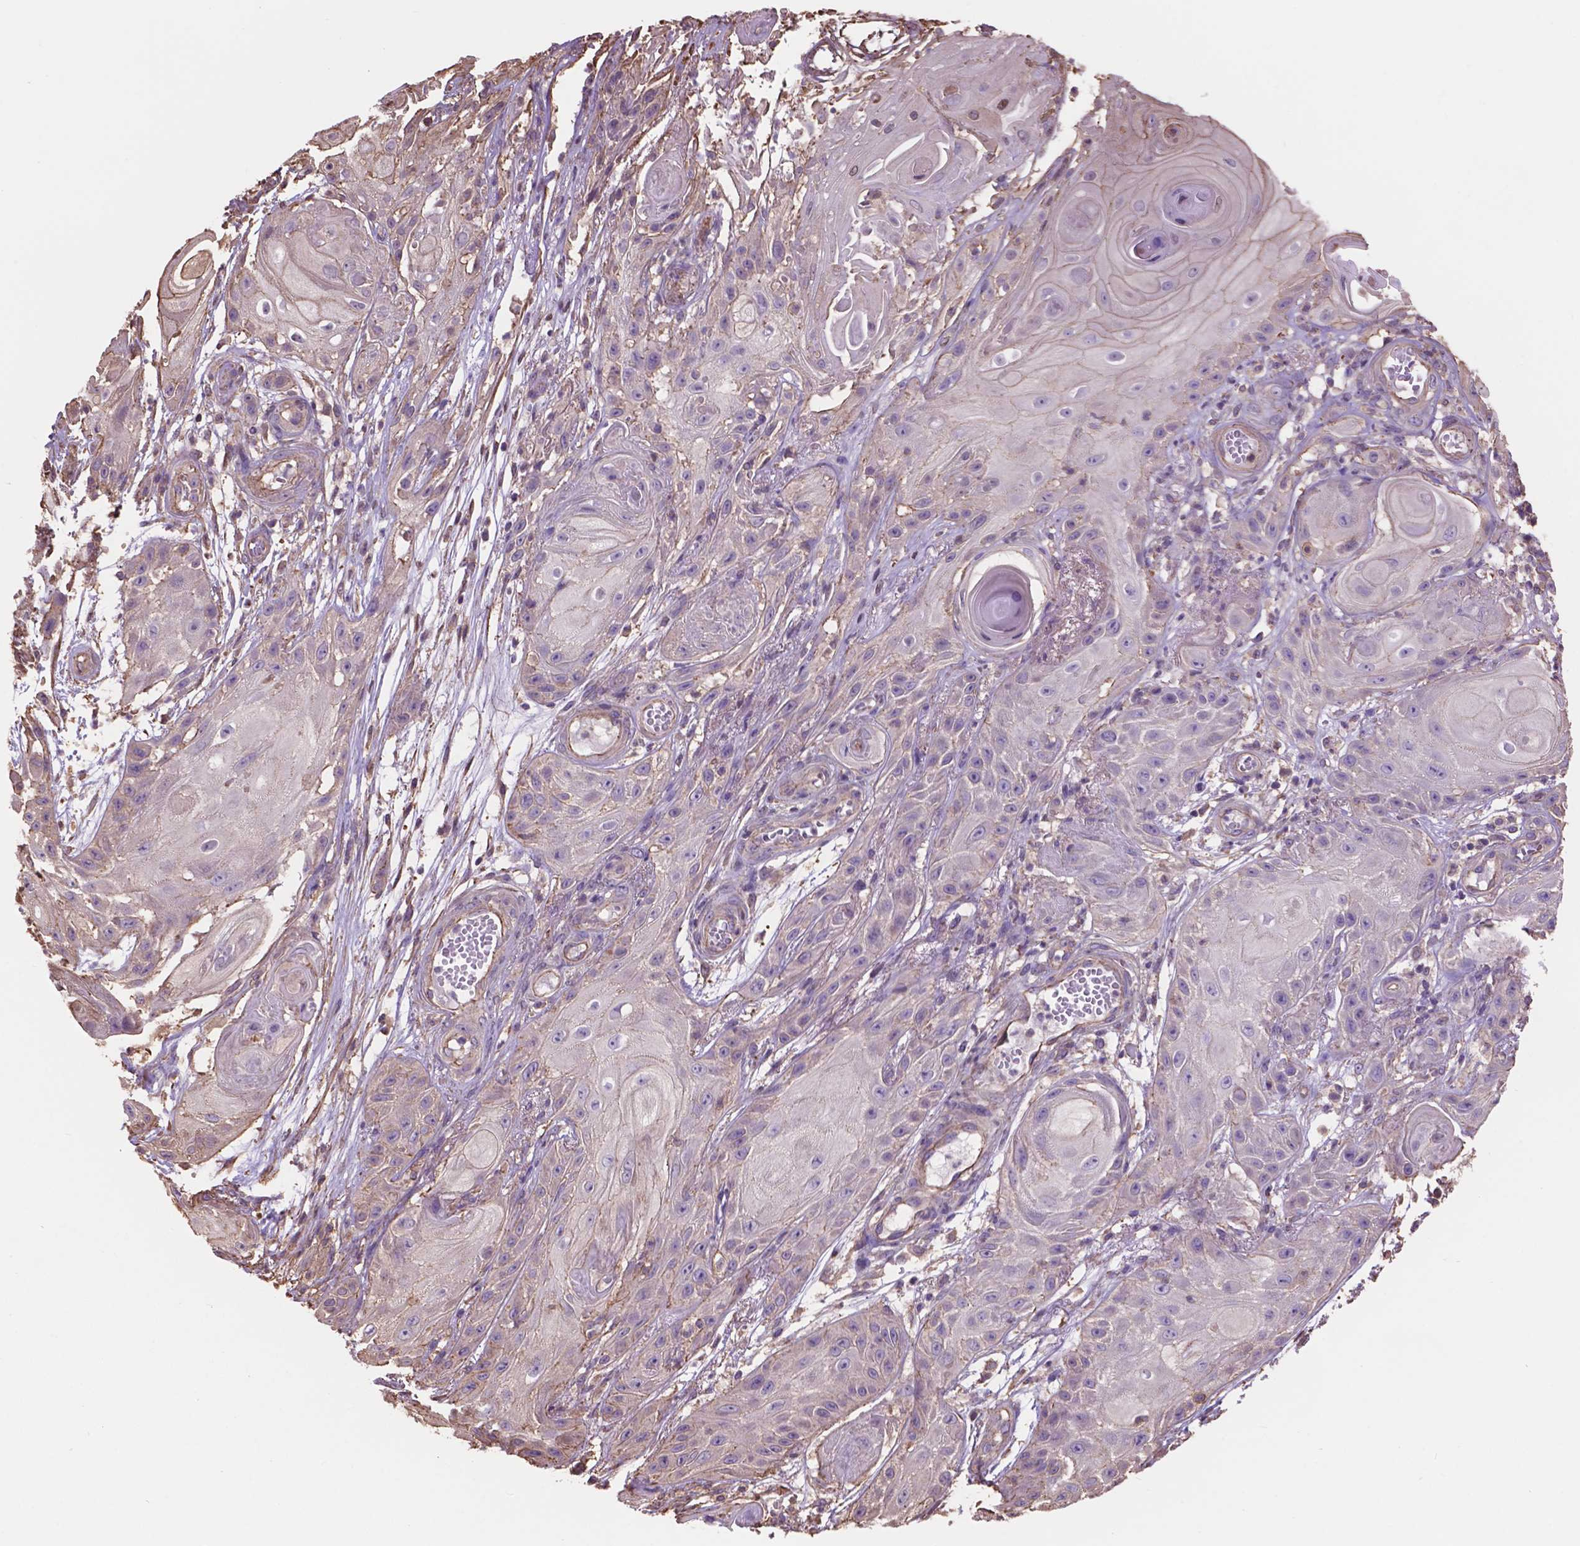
{"staining": {"intensity": "negative", "quantity": "none", "location": "none"}, "tissue": "skin cancer", "cell_type": "Tumor cells", "image_type": "cancer", "snomed": [{"axis": "morphology", "description": "Squamous cell carcinoma, NOS"}, {"axis": "topography", "description": "Skin"}], "caption": "DAB (3,3'-diaminobenzidine) immunohistochemical staining of skin squamous cell carcinoma demonstrates no significant positivity in tumor cells.", "gene": "NIPA2", "patient": {"sex": "male", "age": 62}}